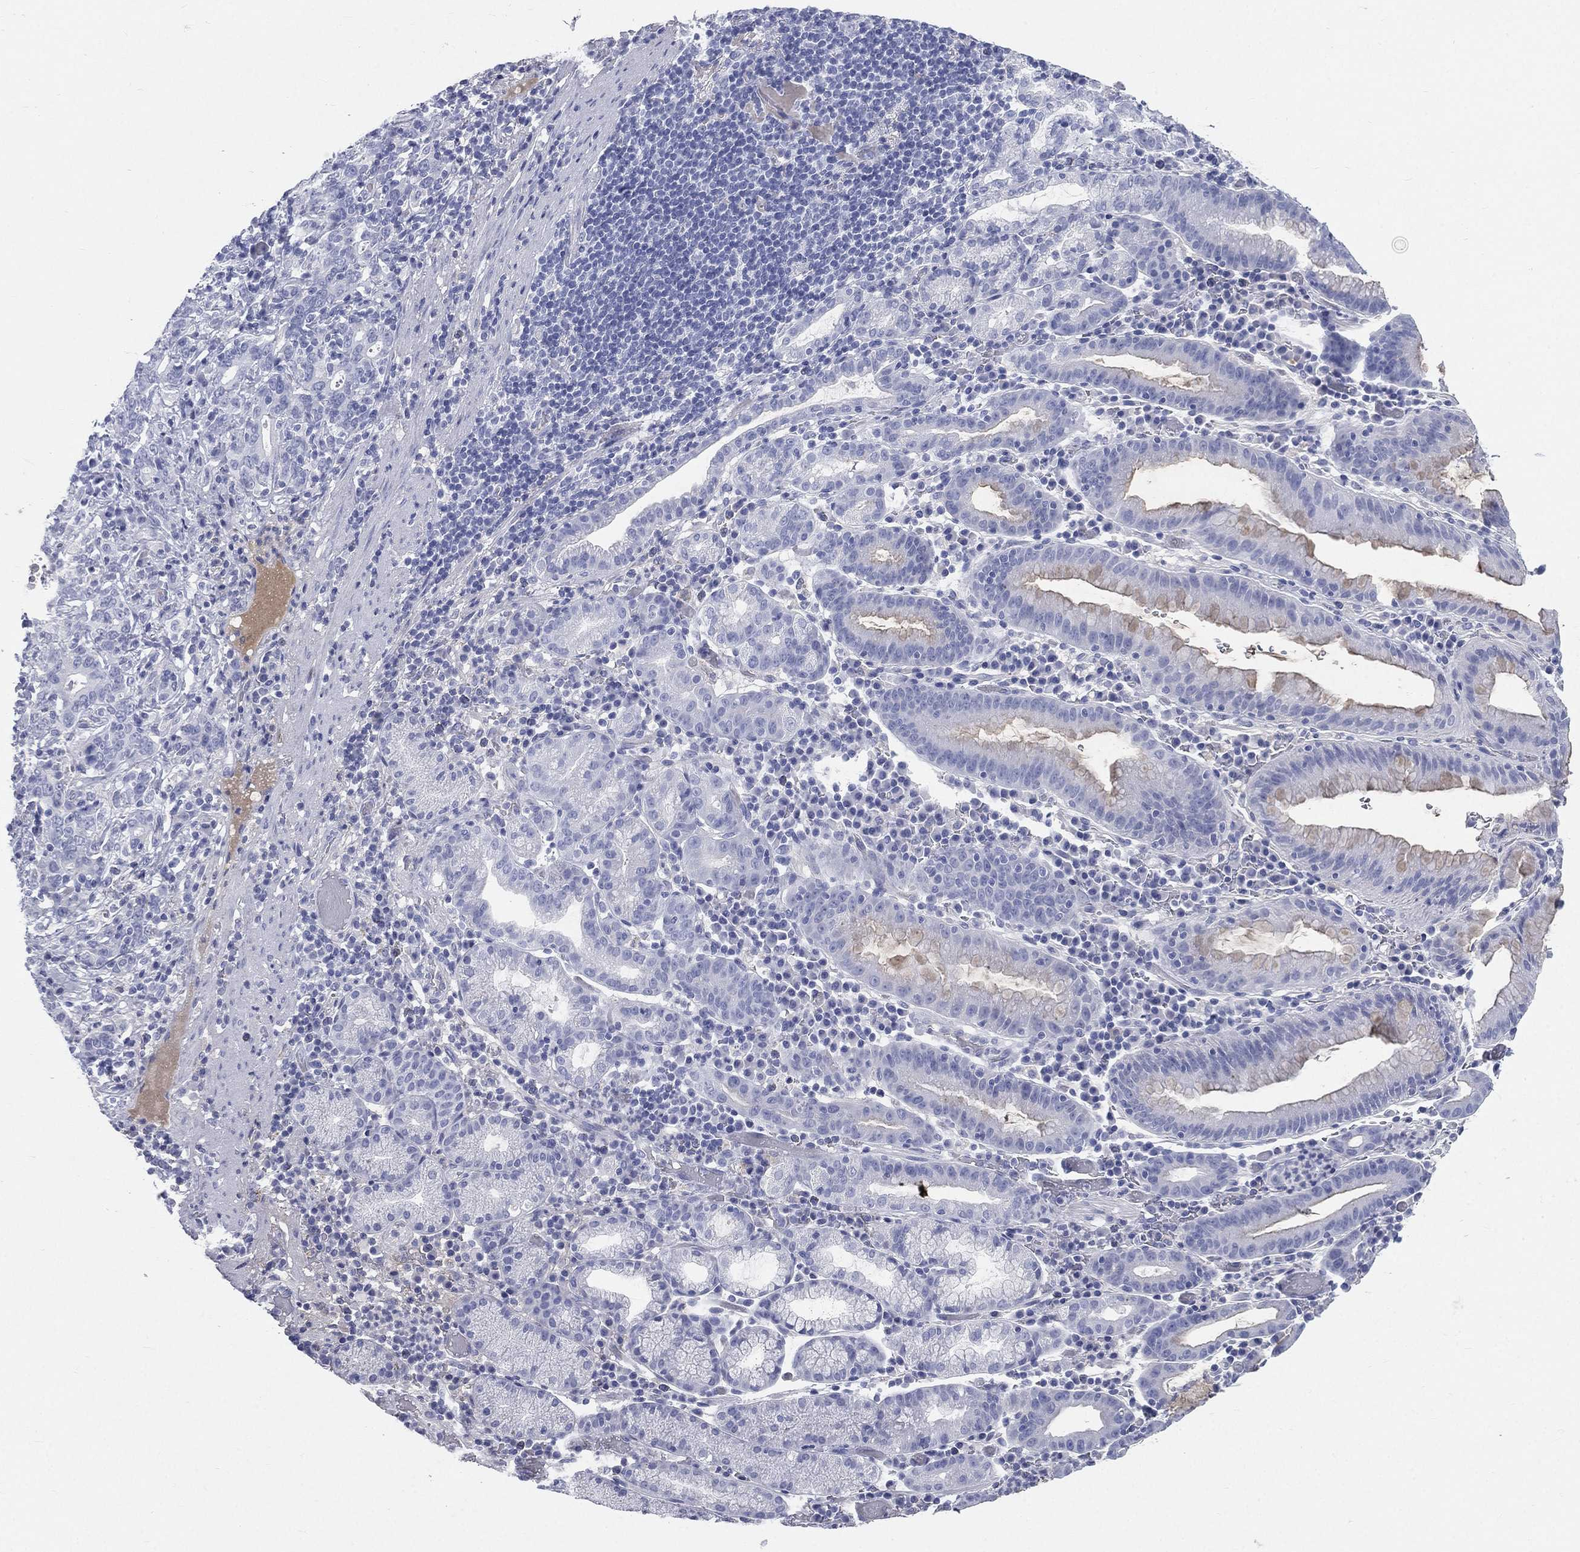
{"staining": {"intensity": "negative", "quantity": "none", "location": "none"}, "tissue": "stomach cancer", "cell_type": "Tumor cells", "image_type": "cancer", "snomed": [{"axis": "morphology", "description": "Adenocarcinoma, NOS"}, {"axis": "topography", "description": "Stomach"}], "caption": "An image of adenocarcinoma (stomach) stained for a protein exhibits no brown staining in tumor cells. Brightfield microscopy of immunohistochemistry (IHC) stained with DAB (brown) and hematoxylin (blue), captured at high magnification.", "gene": "HP", "patient": {"sex": "male", "age": 79}}